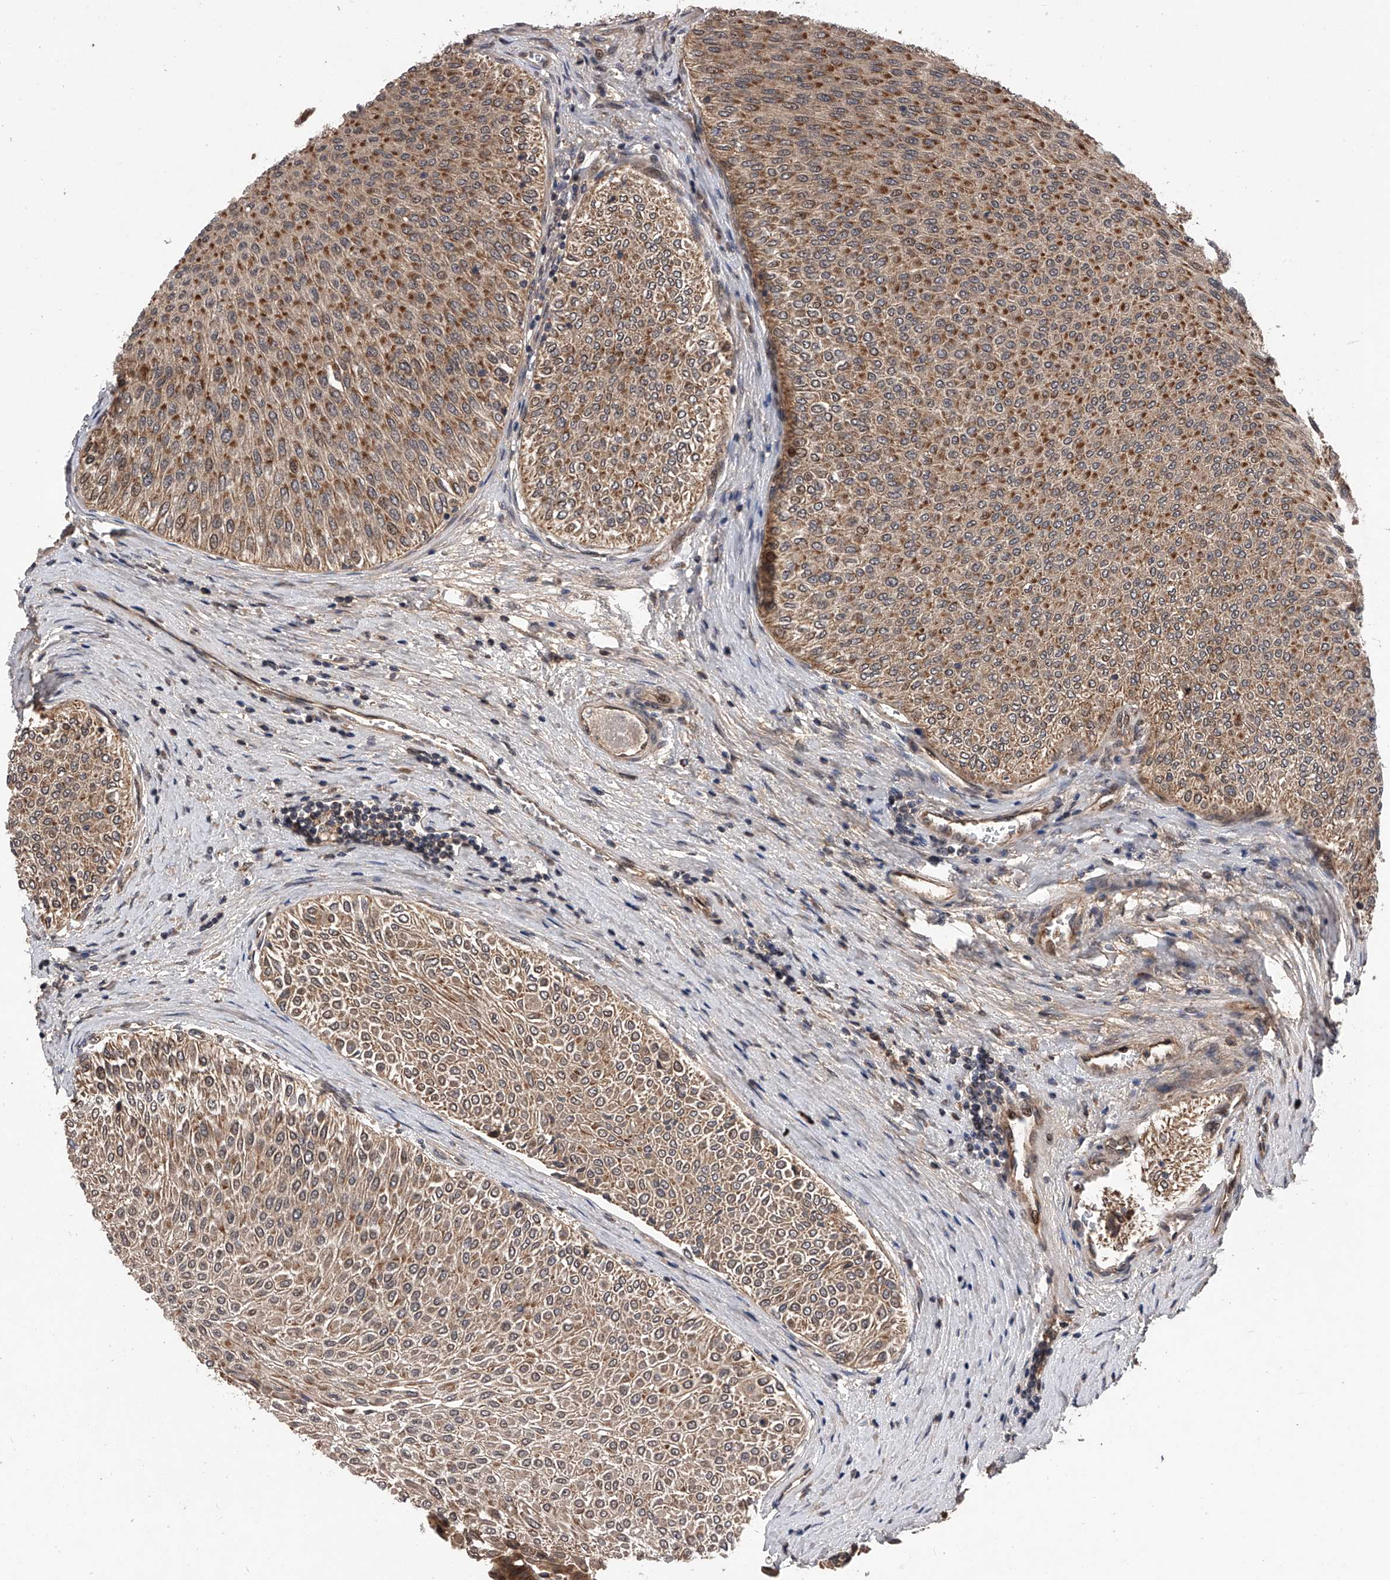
{"staining": {"intensity": "moderate", "quantity": ">75%", "location": "cytoplasmic/membranous"}, "tissue": "urothelial cancer", "cell_type": "Tumor cells", "image_type": "cancer", "snomed": [{"axis": "morphology", "description": "Urothelial carcinoma, Low grade"}, {"axis": "topography", "description": "Urinary bladder"}], "caption": "Human urothelial cancer stained with a protein marker reveals moderate staining in tumor cells.", "gene": "MAP3K11", "patient": {"sex": "male", "age": 78}}